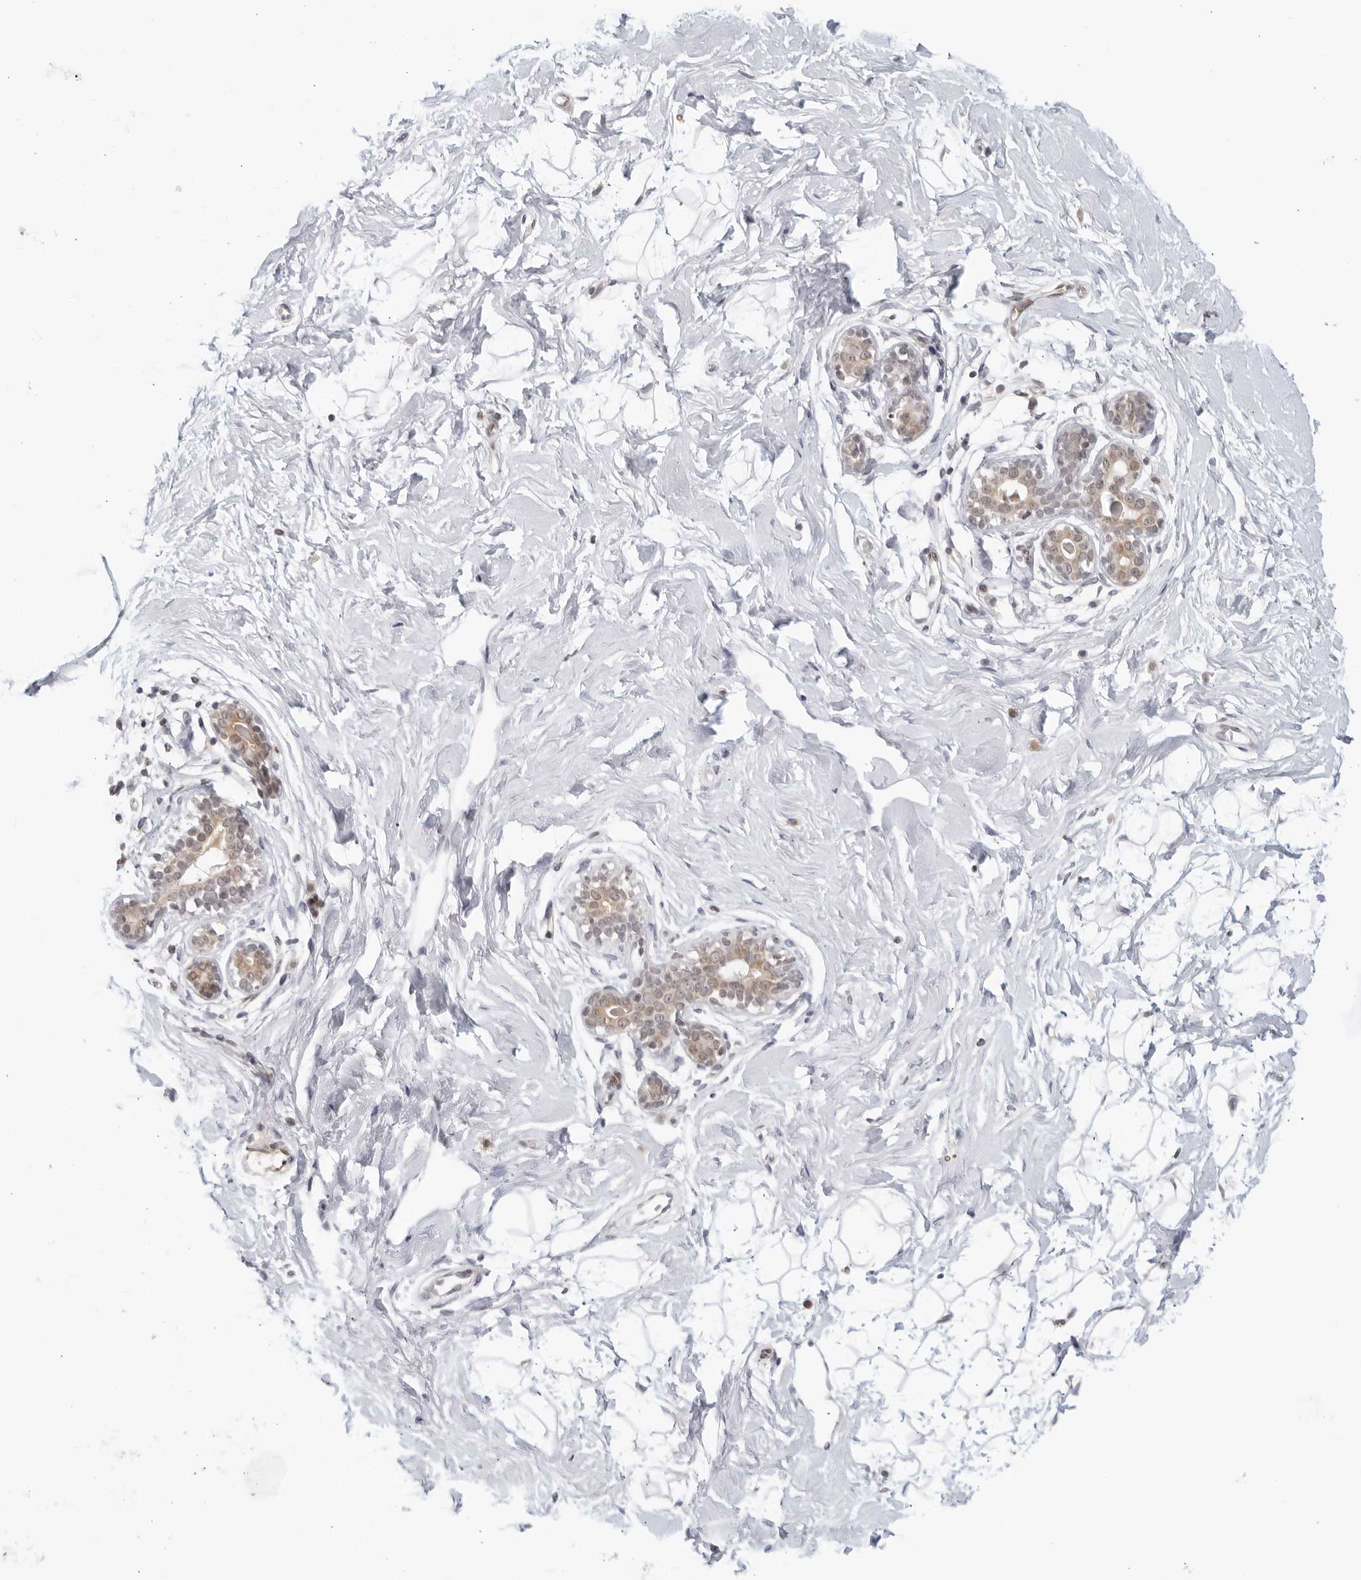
{"staining": {"intensity": "negative", "quantity": "none", "location": "none"}, "tissue": "breast", "cell_type": "Adipocytes", "image_type": "normal", "snomed": [{"axis": "morphology", "description": "Normal tissue, NOS"}, {"axis": "morphology", "description": "Adenoma, NOS"}, {"axis": "topography", "description": "Breast"}], "caption": "This is a image of IHC staining of unremarkable breast, which shows no staining in adipocytes. Brightfield microscopy of IHC stained with DAB (3,3'-diaminobenzidine) (brown) and hematoxylin (blue), captured at high magnification.", "gene": "RAB11FIP3", "patient": {"sex": "female", "age": 23}}